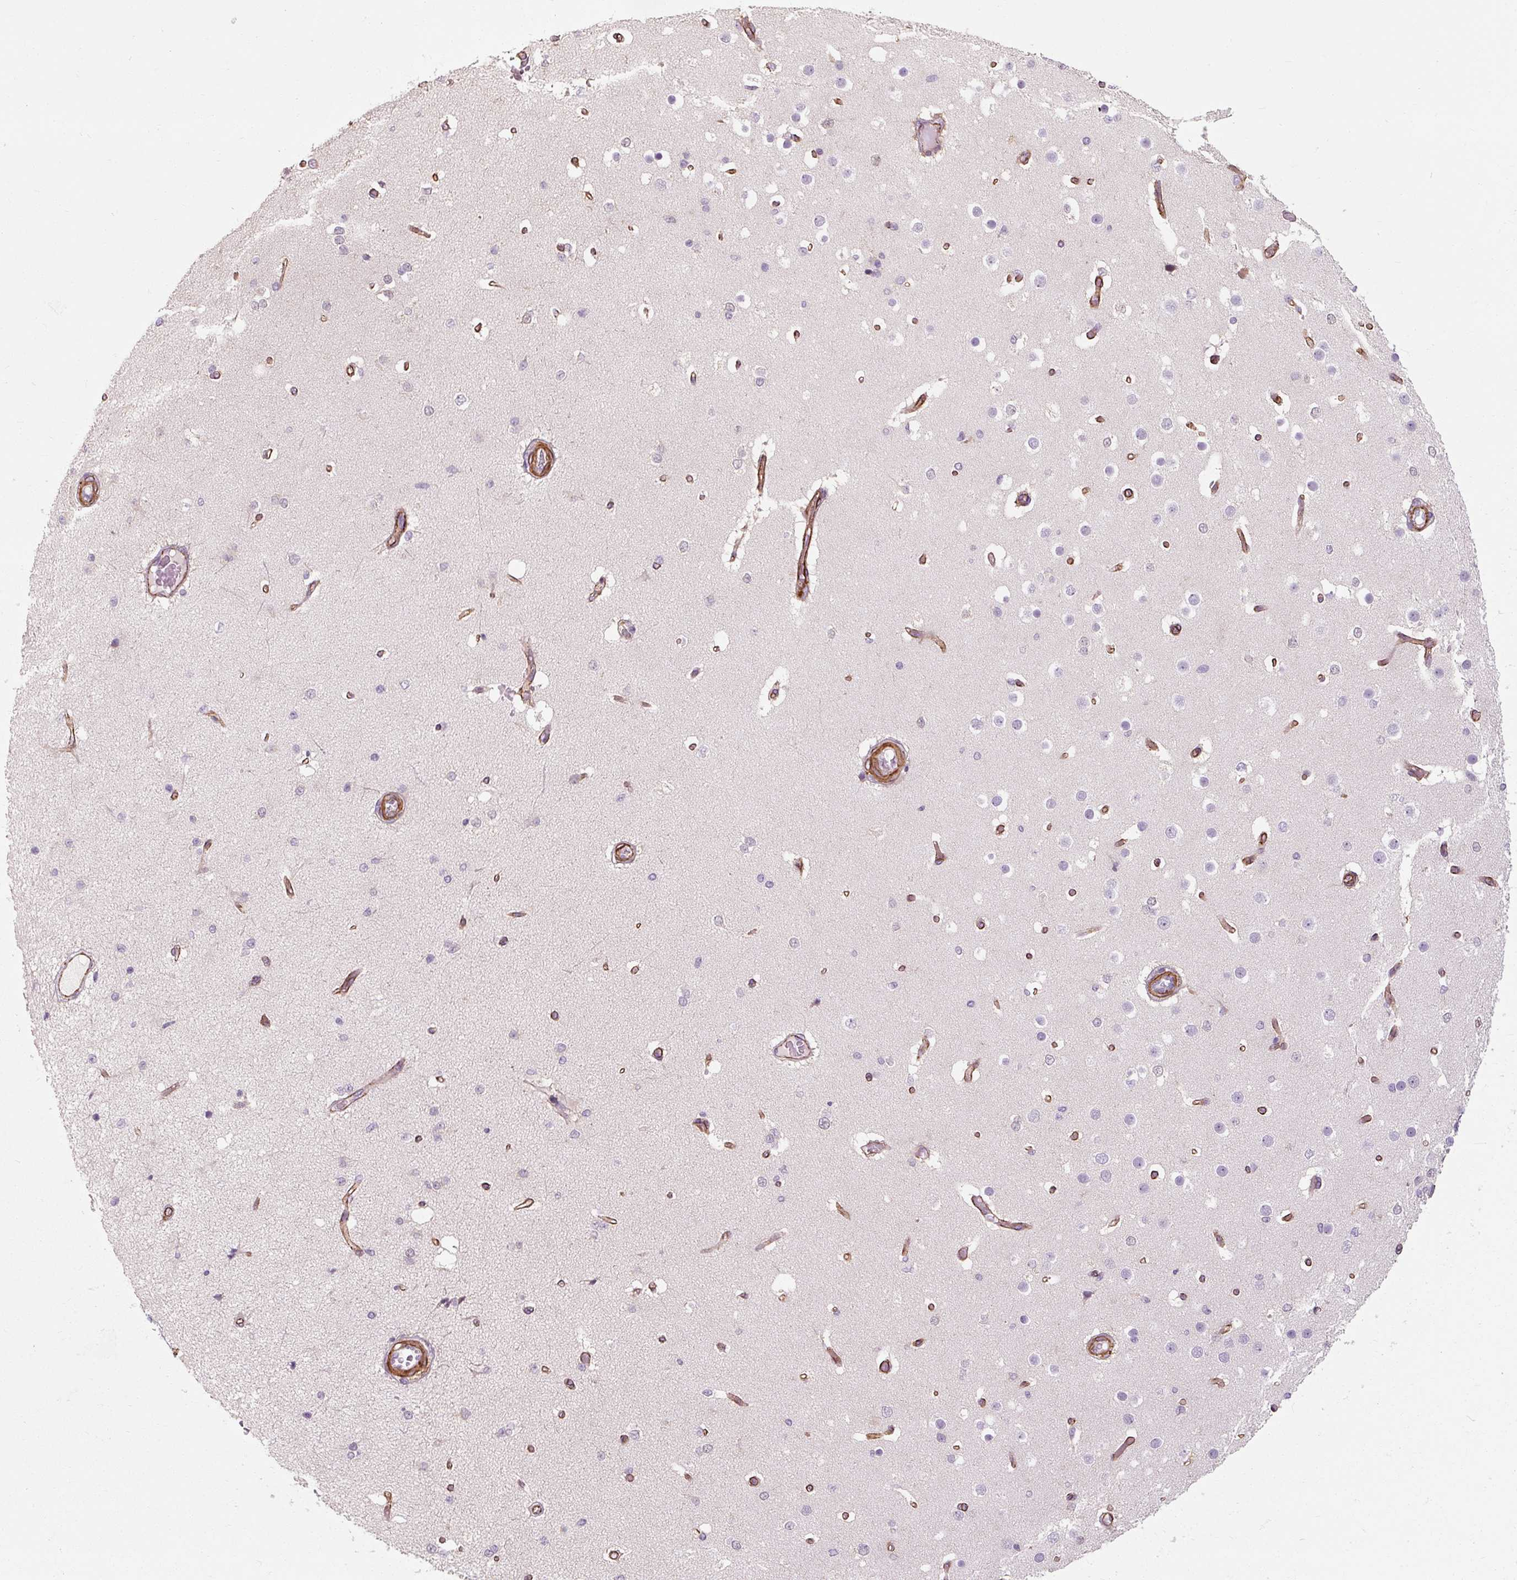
{"staining": {"intensity": "moderate", "quantity": ">75%", "location": "cytoplasmic/membranous"}, "tissue": "cerebral cortex", "cell_type": "Endothelial cells", "image_type": "normal", "snomed": [{"axis": "morphology", "description": "Normal tissue, NOS"}, {"axis": "morphology", "description": "Inflammation, NOS"}, {"axis": "topography", "description": "Cerebral cortex"}], "caption": "Protein staining of benign cerebral cortex shows moderate cytoplasmic/membranous staining in approximately >75% of endothelial cells. (DAB (3,3'-diaminobenzidine) IHC with brightfield microscopy, high magnification).", "gene": "MRPS5", "patient": {"sex": "male", "age": 6}}